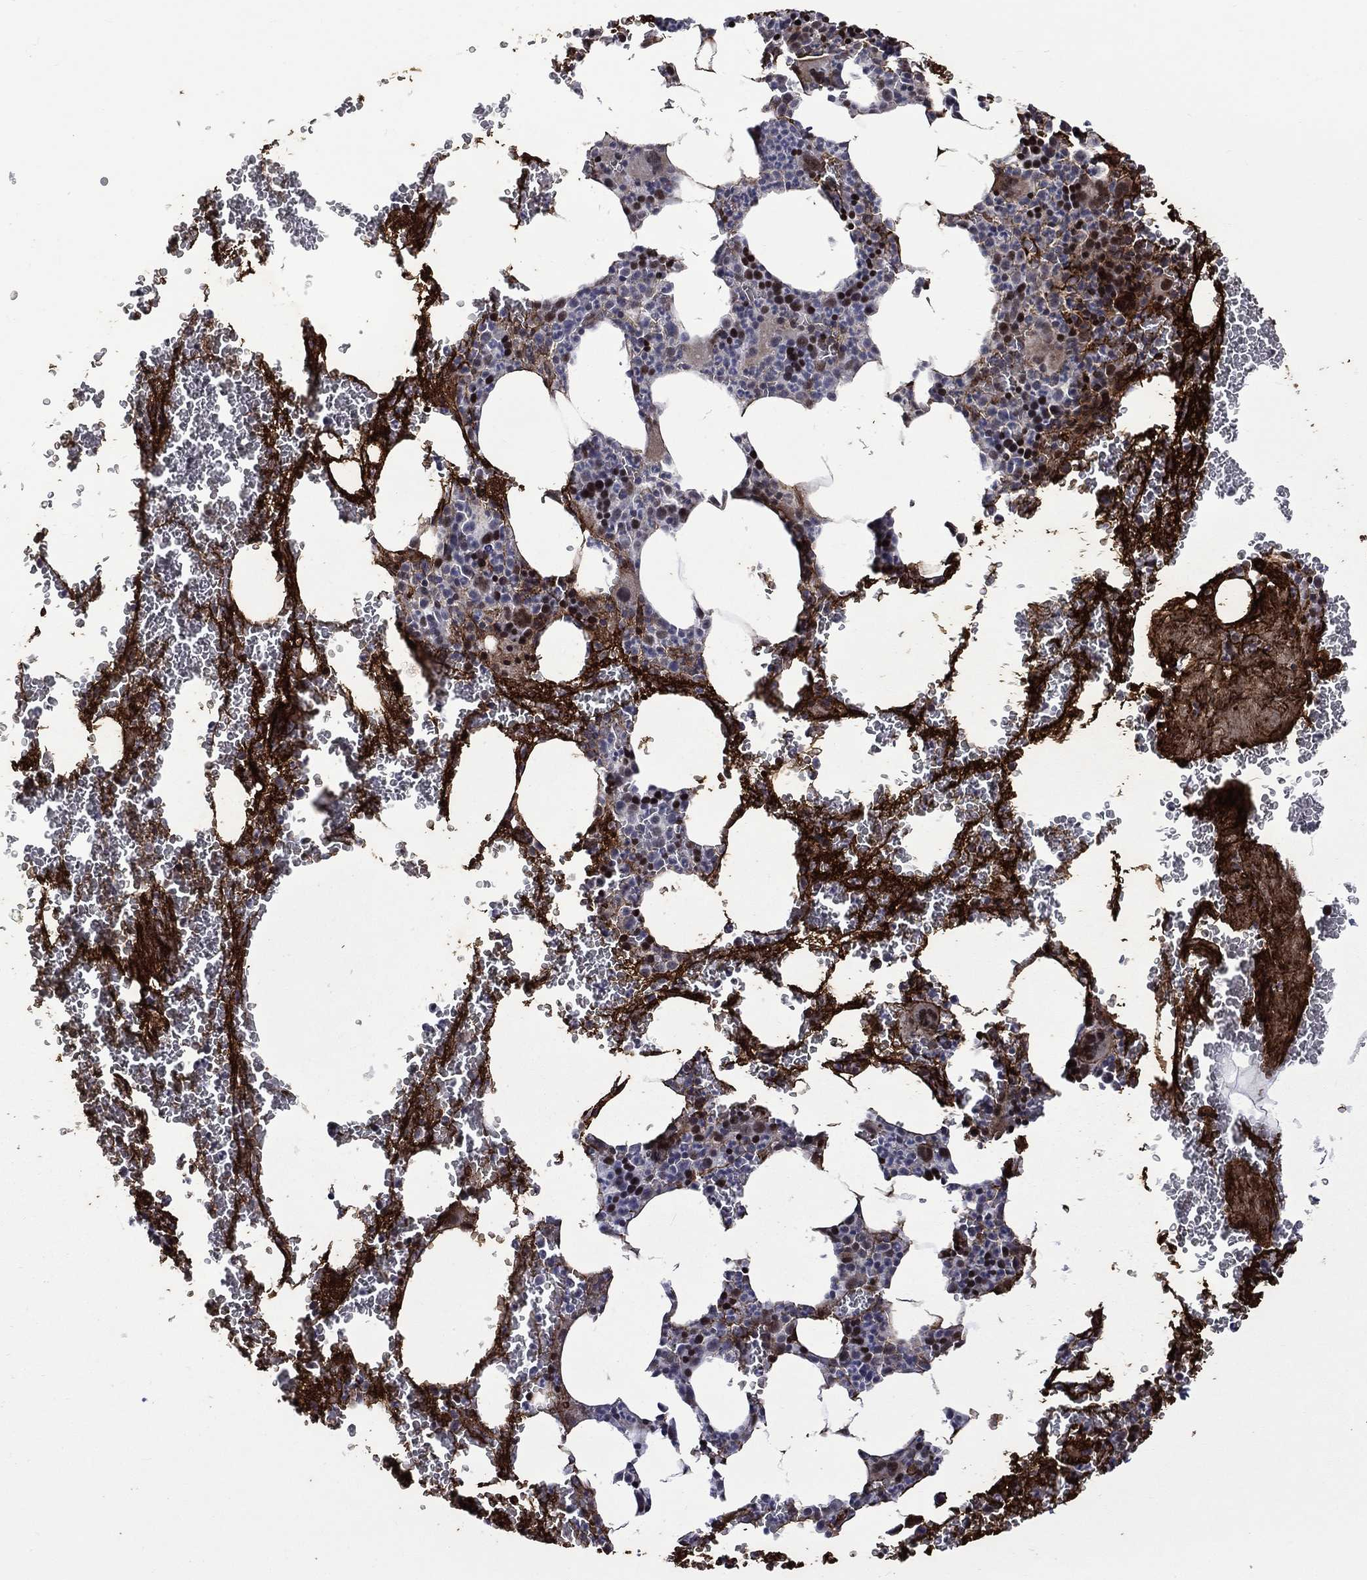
{"staining": {"intensity": "moderate", "quantity": "<25%", "location": "cytoplasmic/membranous,nuclear"}, "tissue": "bone marrow", "cell_type": "Hematopoietic cells", "image_type": "normal", "snomed": [{"axis": "morphology", "description": "Normal tissue, NOS"}, {"axis": "topography", "description": "Bone marrow"}], "caption": "High-magnification brightfield microscopy of benign bone marrow stained with DAB (3,3'-diaminobenzidine) (brown) and counterstained with hematoxylin (blue). hematopoietic cells exhibit moderate cytoplasmic/membranous,nuclear positivity is present in about<25% of cells.", "gene": "FGG", "patient": {"sex": "male", "age": 91}}